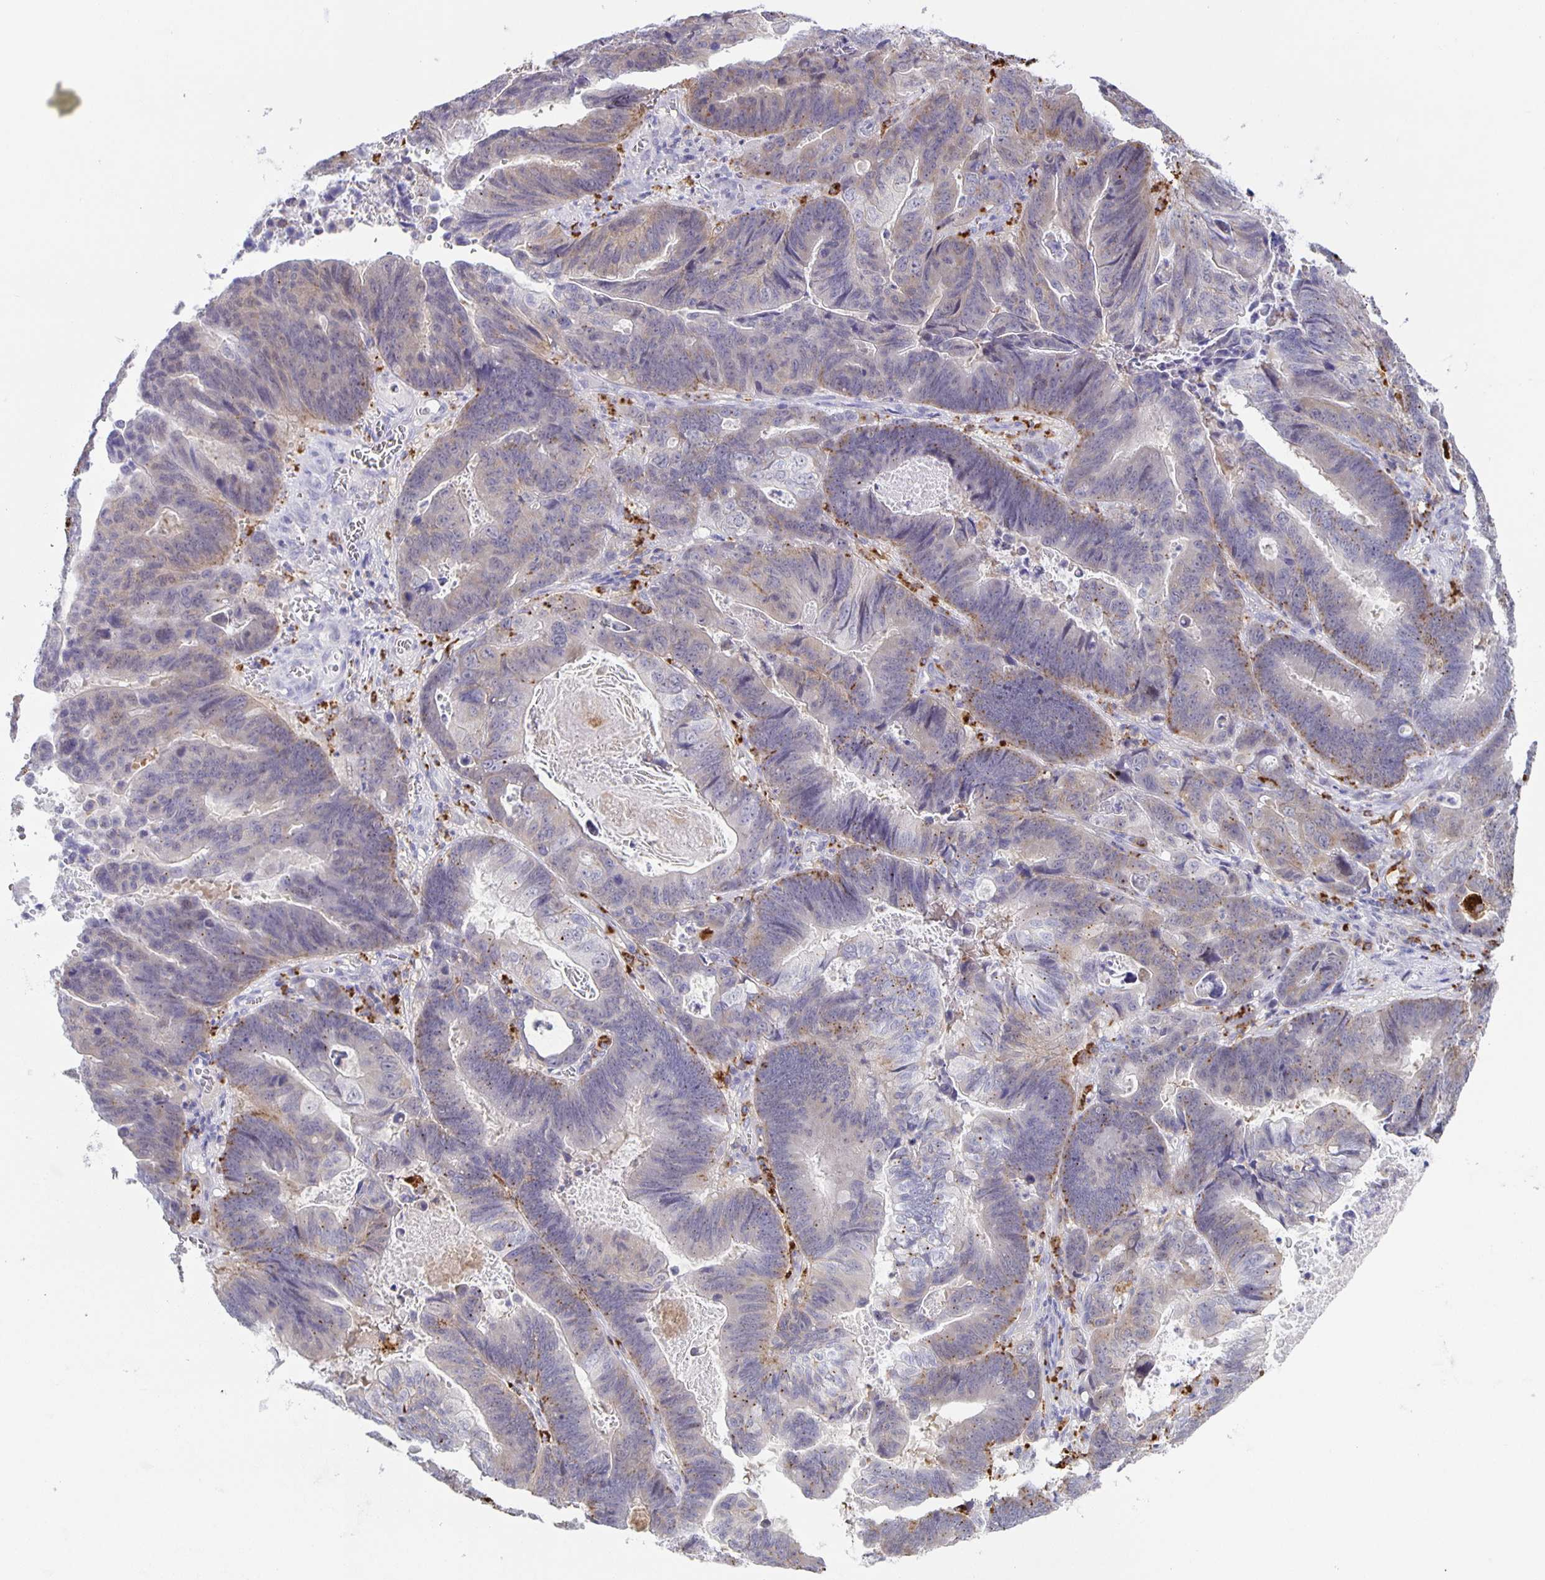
{"staining": {"intensity": "weak", "quantity": "25%-75%", "location": "cytoplasmic/membranous"}, "tissue": "lung cancer", "cell_type": "Tumor cells", "image_type": "cancer", "snomed": [{"axis": "morphology", "description": "Aneuploidy"}, {"axis": "morphology", "description": "Adenocarcinoma, NOS"}, {"axis": "morphology", "description": "Adenocarcinoma primary or metastatic"}, {"axis": "topography", "description": "Lung"}], "caption": "DAB (3,3'-diaminobenzidine) immunohistochemical staining of lung cancer (adenocarcinoma) reveals weak cytoplasmic/membranous protein expression in about 25%-75% of tumor cells.", "gene": "LIPA", "patient": {"sex": "female", "age": 75}}